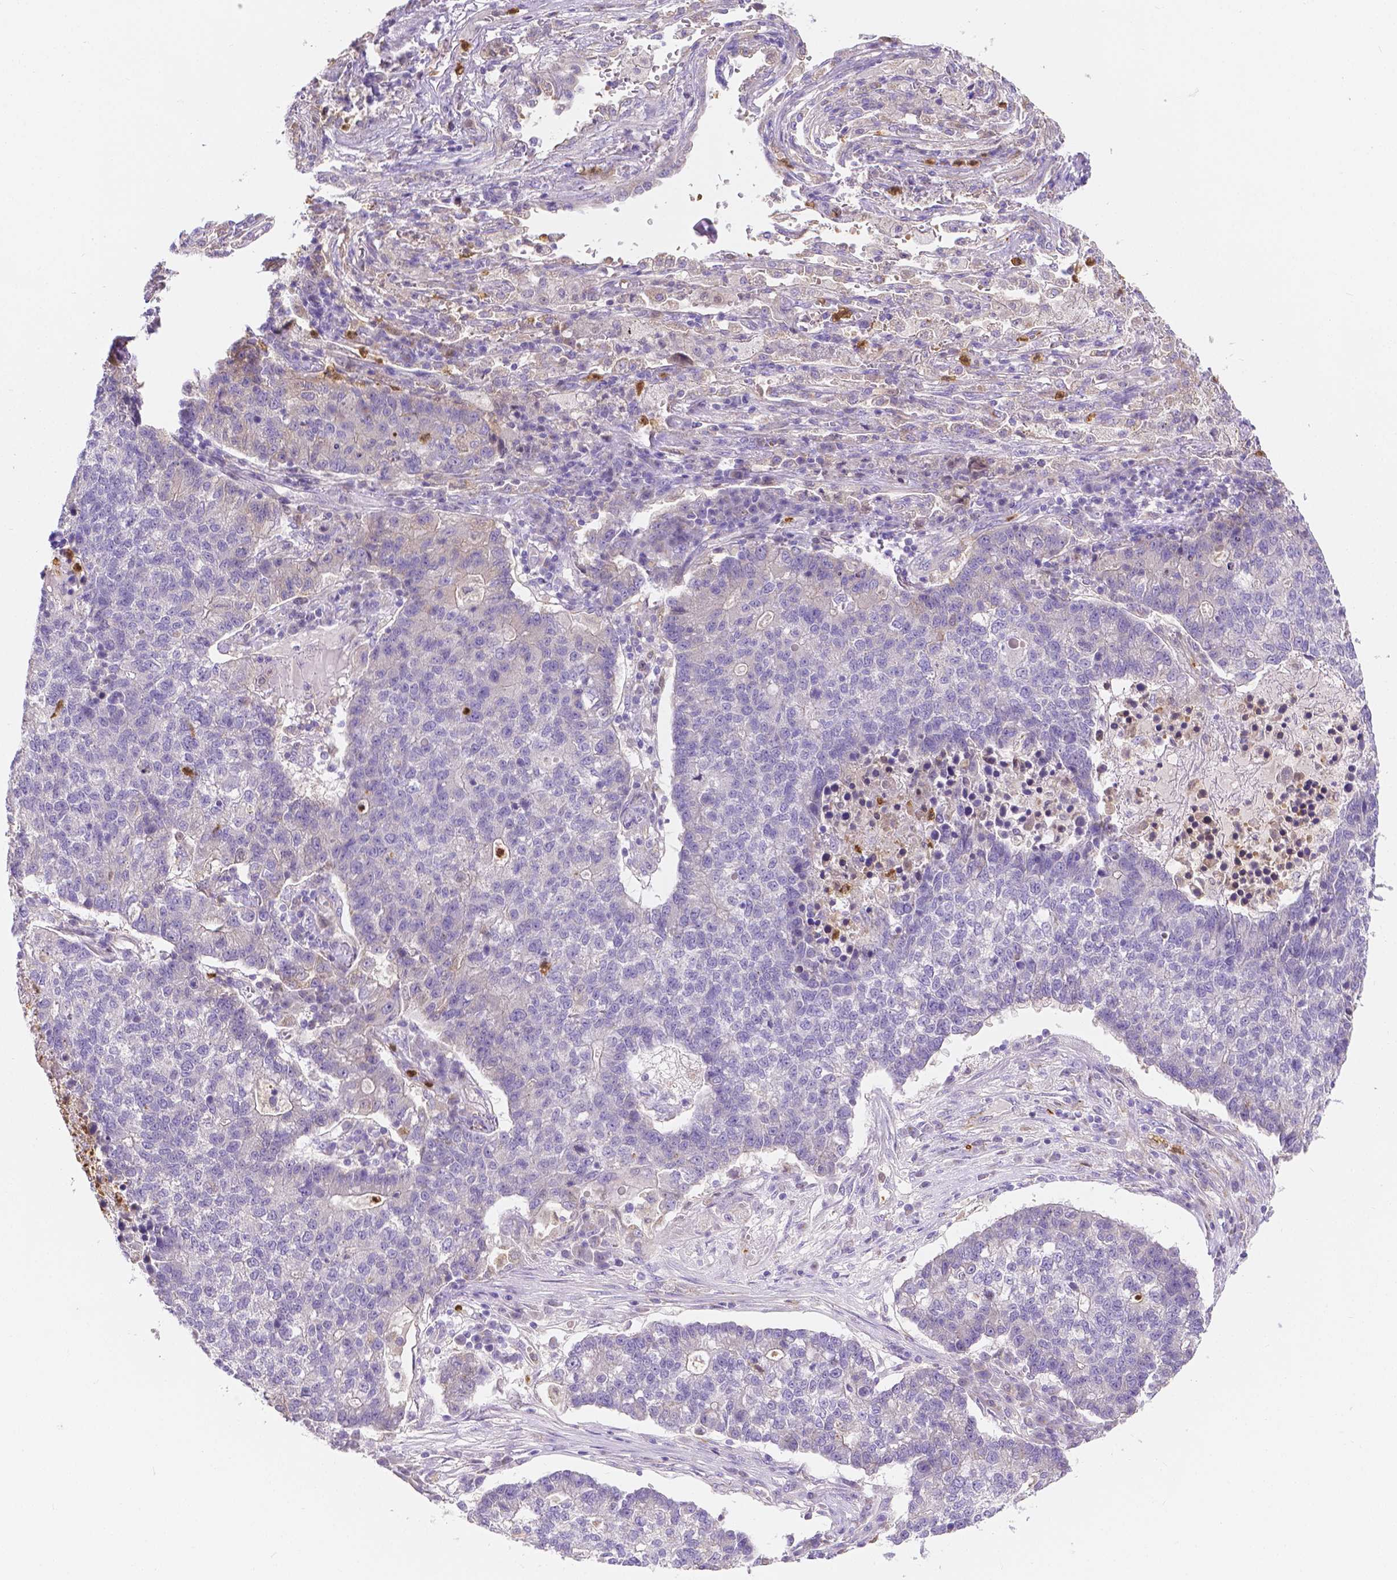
{"staining": {"intensity": "negative", "quantity": "none", "location": "none"}, "tissue": "lung cancer", "cell_type": "Tumor cells", "image_type": "cancer", "snomed": [{"axis": "morphology", "description": "Adenocarcinoma, NOS"}, {"axis": "topography", "description": "Lung"}], "caption": "A high-resolution histopathology image shows immunohistochemistry (IHC) staining of adenocarcinoma (lung), which displays no significant positivity in tumor cells.", "gene": "ZNRD2", "patient": {"sex": "male", "age": 57}}